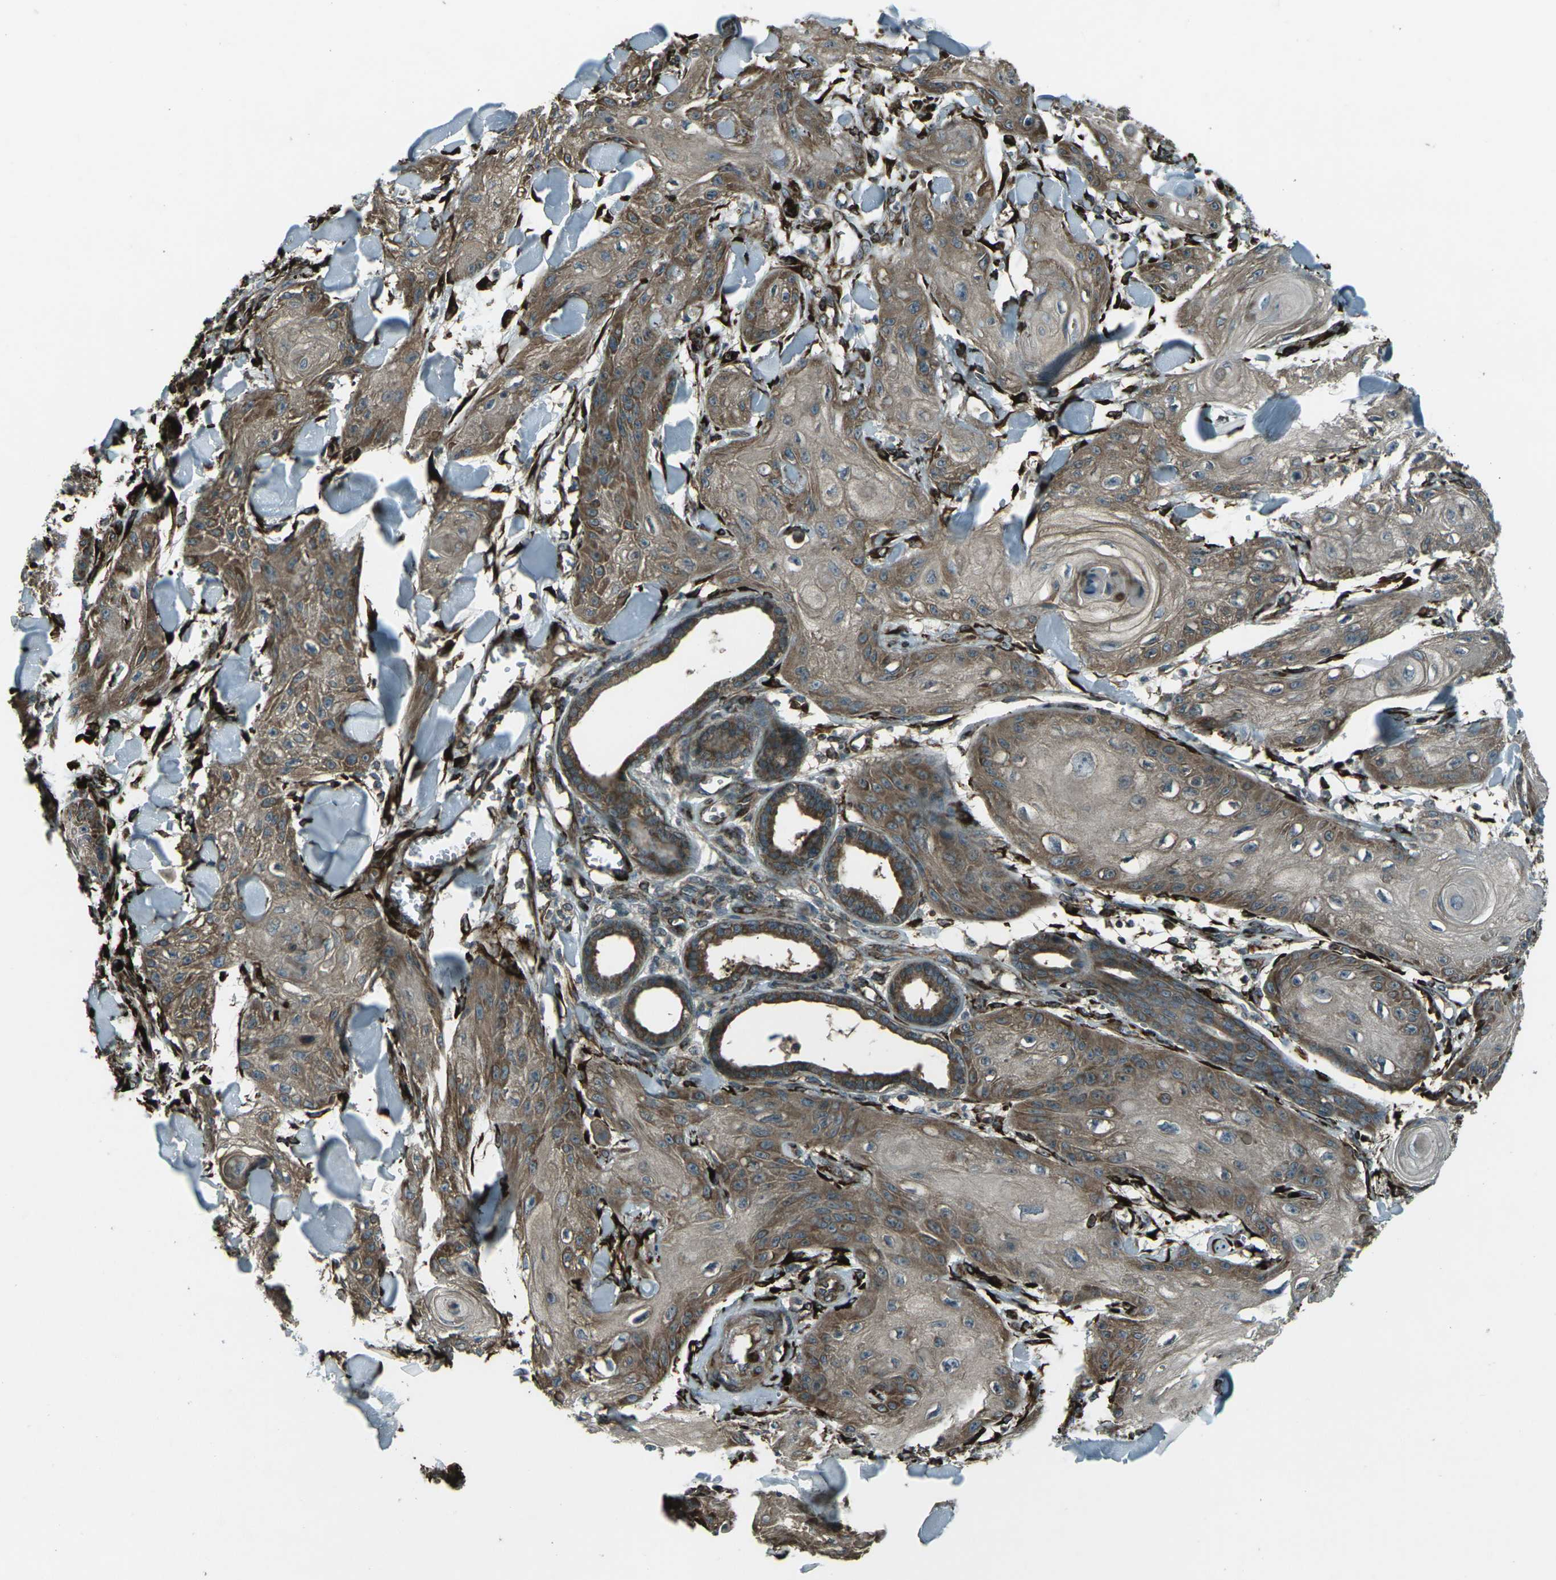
{"staining": {"intensity": "moderate", "quantity": "25%-75%", "location": "cytoplasmic/membranous"}, "tissue": "skin cancer", "cell_type": "Tumor cells", "image_type": "cancer", "snomed": [{"axis": "morphology", "description": "Squamous cell carcinoma, NOS"}, {"axis": "topography", "description": "Skin"}], "caption": "A photomicrograph of human skin cancer (squamous cell carcinoma) stained for a protein exhibits moderate cytoplasmic/membranous brown staining in tumor cells.", "gene": "LSMEM1", "patient": {"sex": "male", "age": 74}}